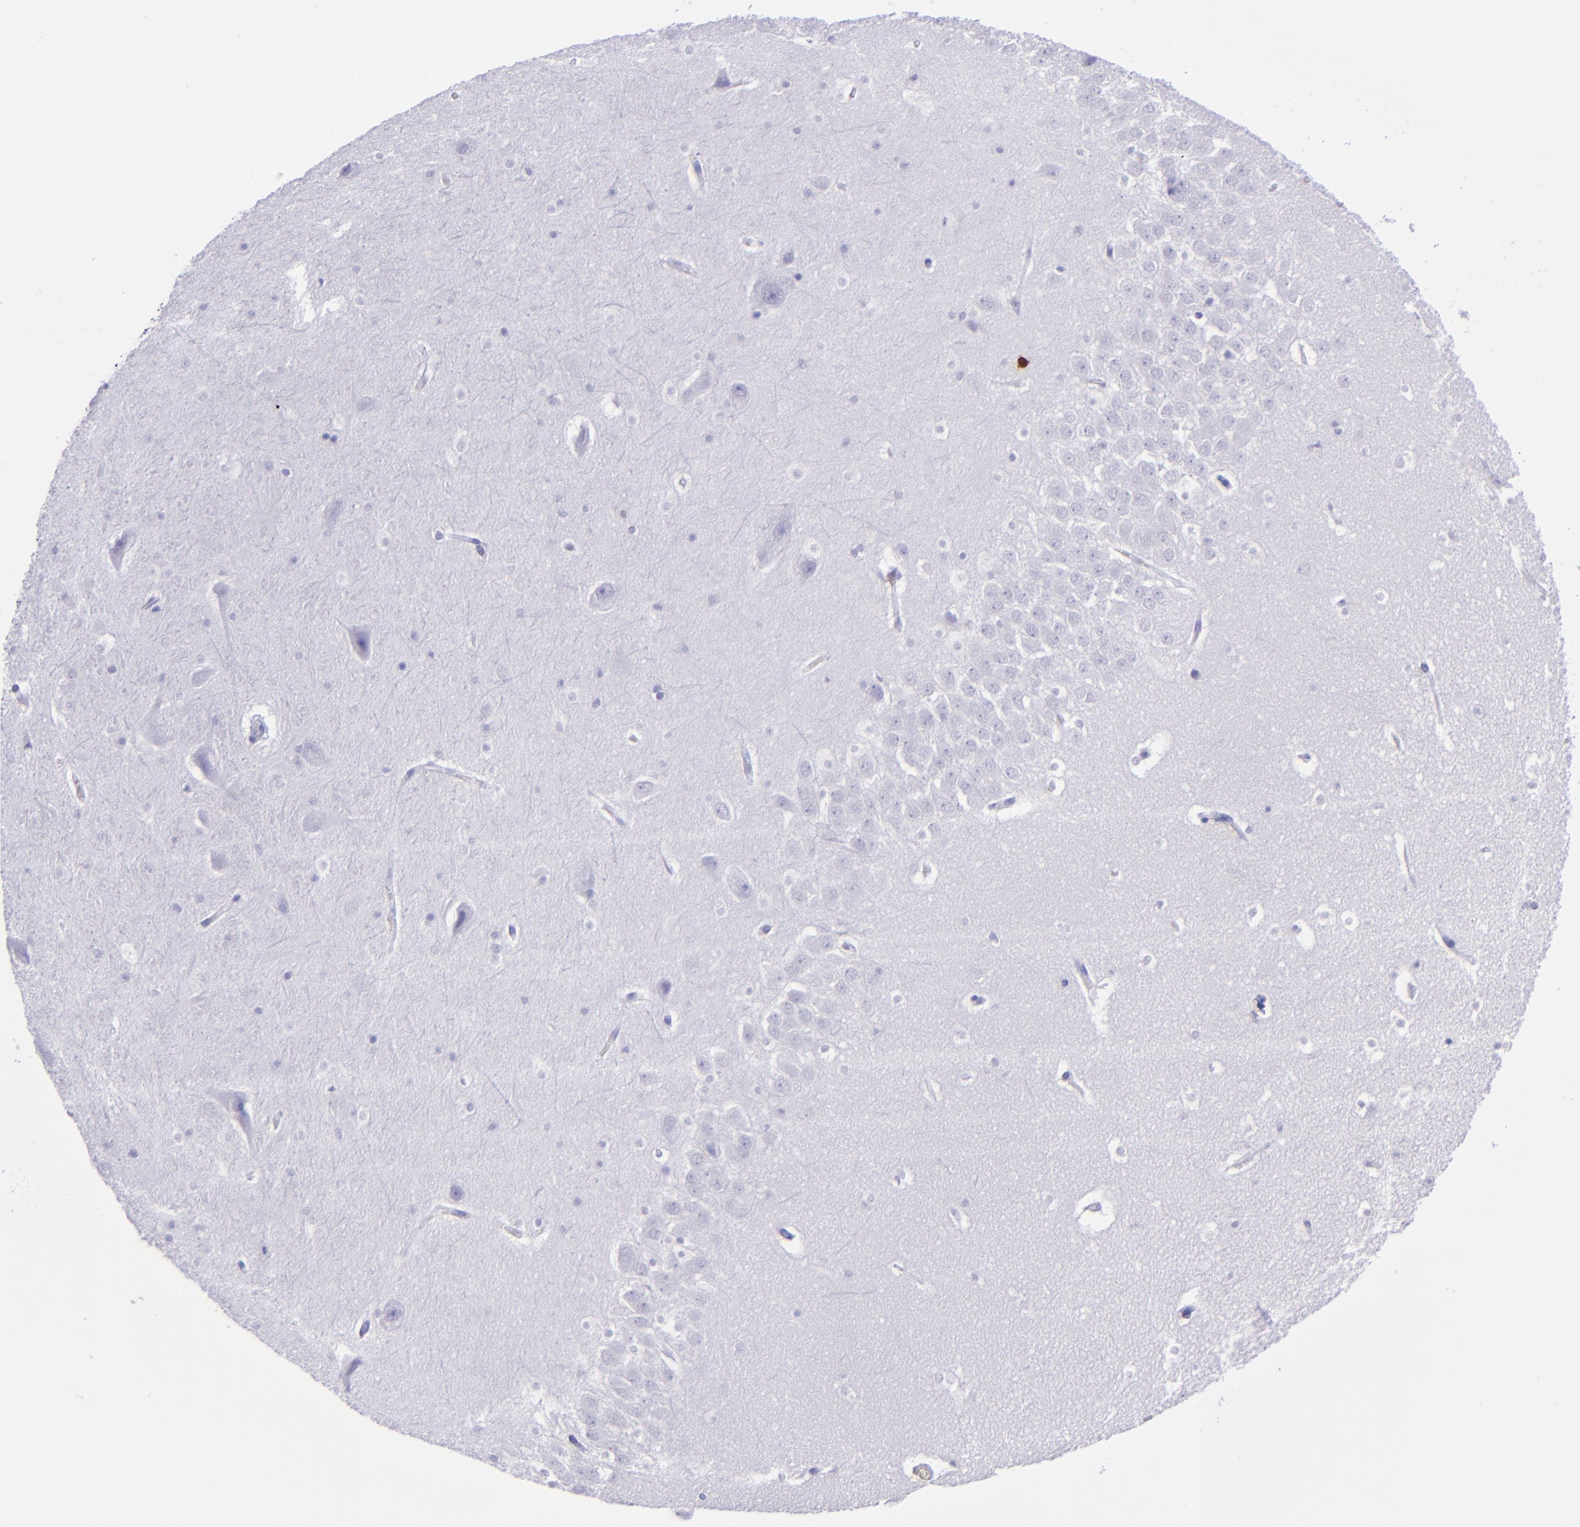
{"staining": {"intensity": "negative", "quantity": "none", "location": "none"}, "tissue": "hippocampus", "cell_type": "Glial cells", "image_type": "normal", "snomed": [{"axis": "morphology", "description": "Normal tissue, NOS"}, {"axis": "topography", "description": "Hippocampus"}], "caption": "Photomicrograph shows no protein staining in glial cells of unremarkable hippocampus.", "gene": "TOP2A", "patient": {"sex": "male", "age": 45}}